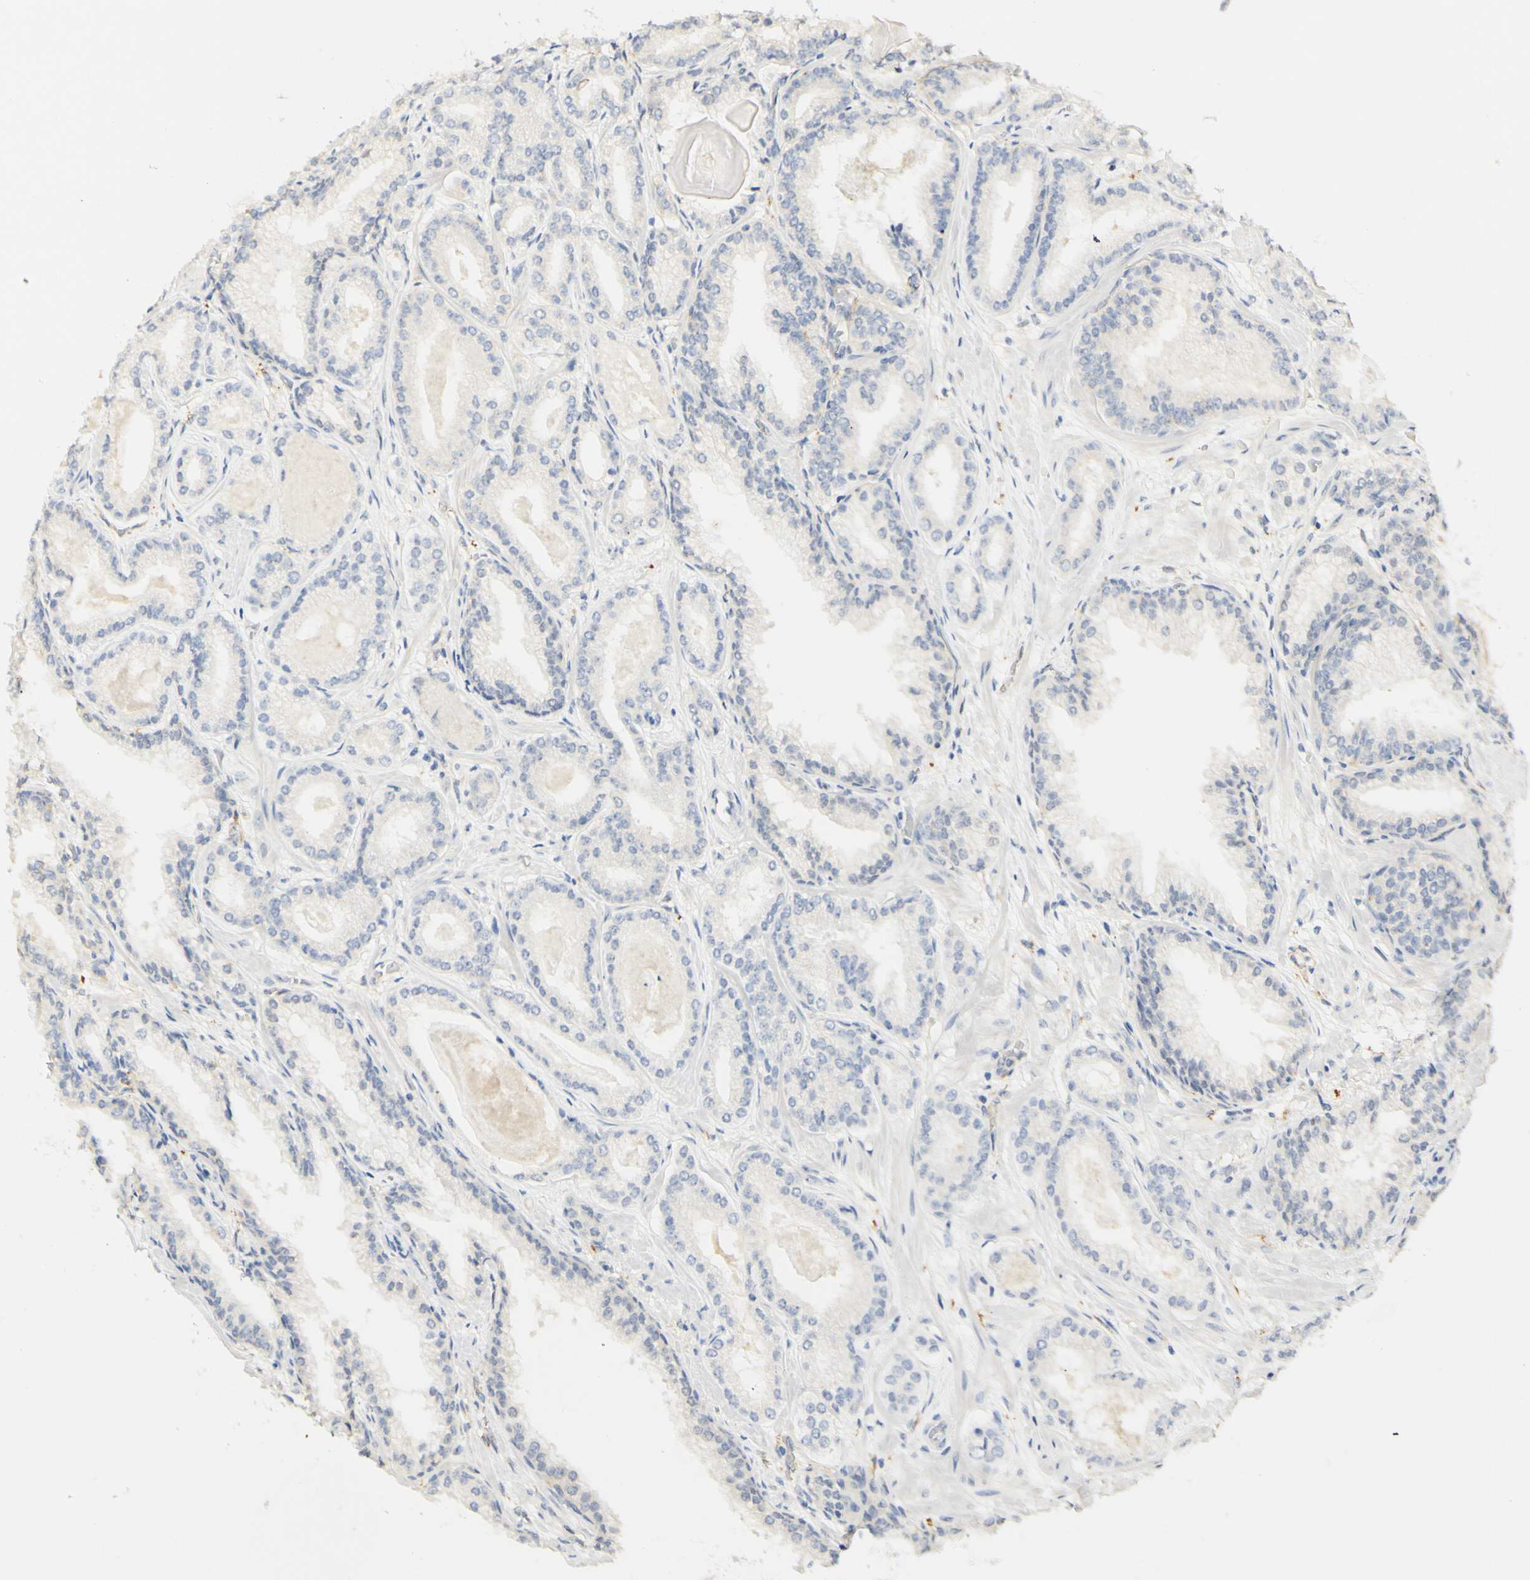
{"staining": {"intensity": "negative", "quantity": "none", "location": "none"}, "tissue": "prostate cancer", "cell_type": "Tumor cells", "image_type": "cancer", "snomed": [{"axis": "morphology", "description": "Adenocarcinoma, Low grade"}, {"axis": "topography", "description": "Prostate"}], "caption": "Immunohistochemistry photomicrograph of neoplastic tissue: prostate low-grade adenocarcinoma stained with DAB reveals no significant protein positivity in tumor cells. The staining was performed using DAB (3,3'-diaminobenzidine) to visualize the protein expression in brown, while the nuclei were stained in blue with hematoxylin (Magnification: 20x).", "gene": "FCGRT", "patient": {"sex": "male", "age": 59}}